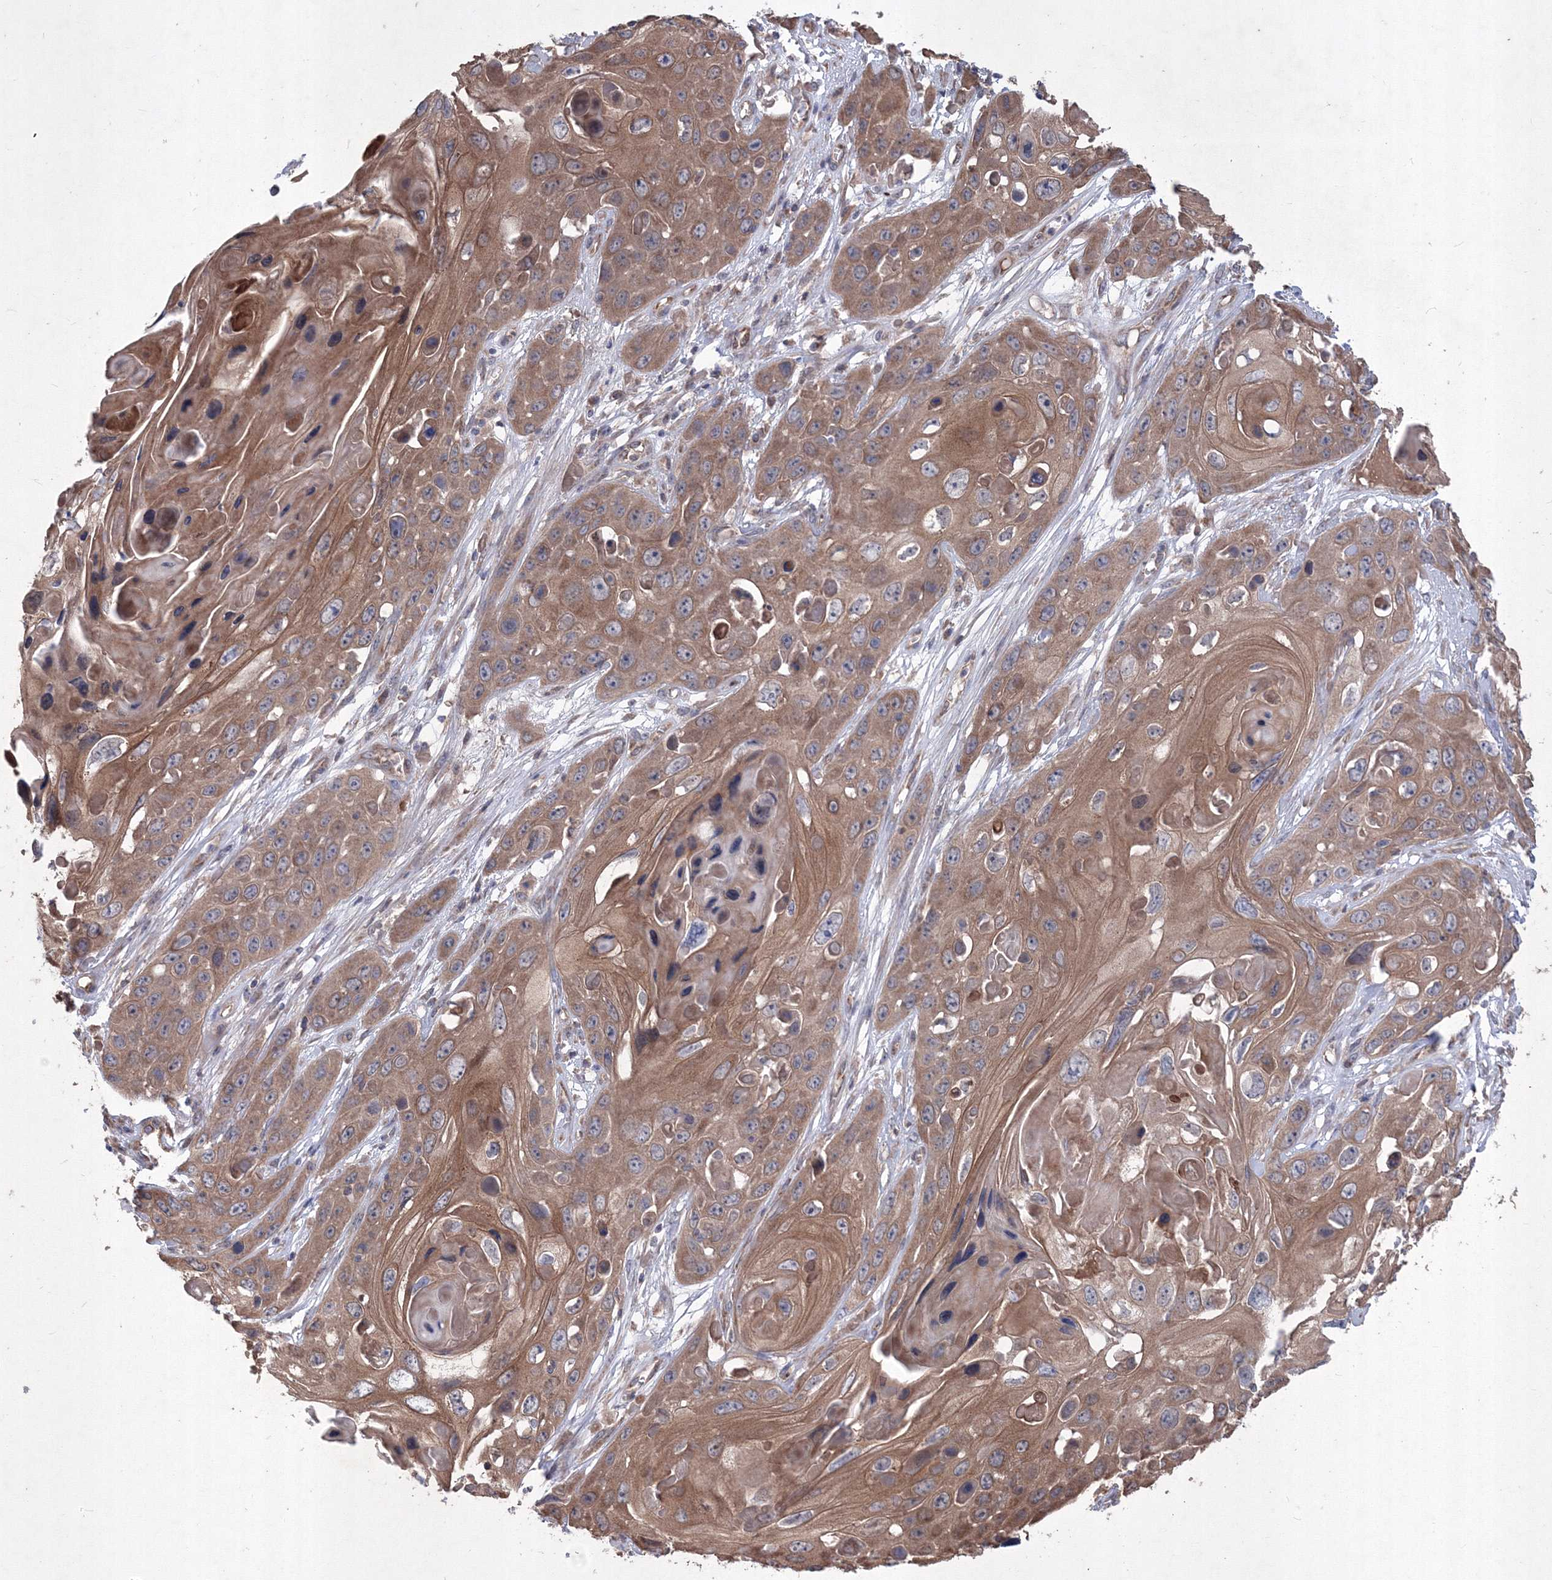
{"staining": {"intensity": "moderate", "quantity": ">75%", "location": "cytoplasmic/membranous"}, "tissue": "skin cancer", "cell_type": "Tumor cells", "image_type": "cancer", "snomed": [{"axis": "morphology", "description": "Squamous cell carcinoma, NOS"}, {"axis": "topography", "description": "Skin"}], "caption": "Immunohistochemistry (DAB) staining of skin squamous cell carcinoma exhibits moderate cytoplasmic/membranous protein expression in approximately >75% of tumor cells. (Stains: DAB in brown, nuclei in blue, Microscopy: brightfield microscopy at high magnification).", "gene": "MTRF1L", "patient": {"sex": "male", "age": 55}}